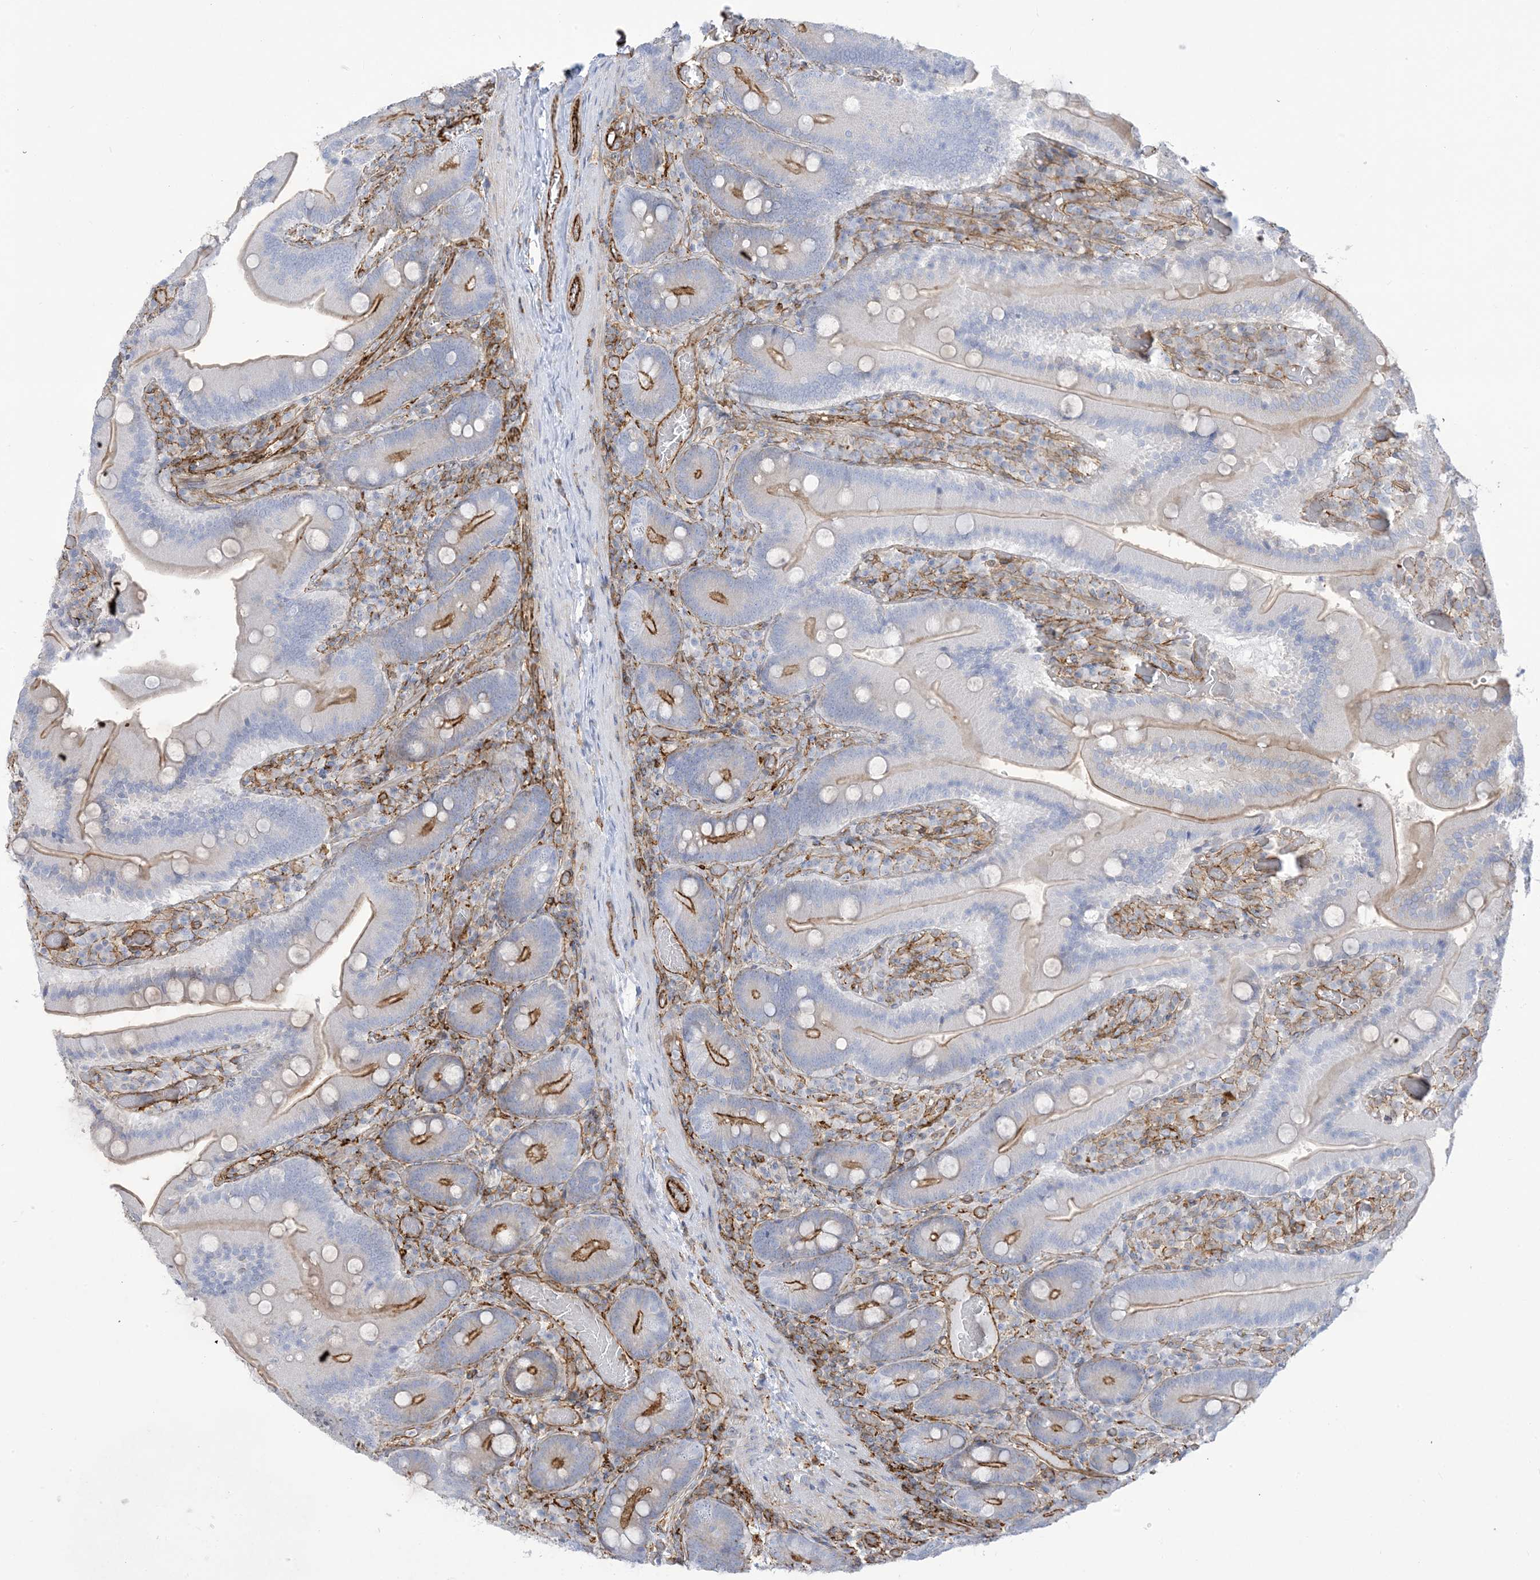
{"staining": {"intensity": "strong", "quantity": "<25%", "location": "cytoplasmic/membranous"}, "tissue": "duodenum", "cell_type": "Glandular cells", "image_type": "normal", "snomed": [{"axis": "morphology", "description": "Normal tissue, NOS"}, {"axis": "topography", "description": "Duodenum"}], "caption": "Protein expression analysis of unremarkable duodenum demonstrates strong cytoplasmic/membranous positivity in approximately <25% of glandular cells. The staining was performed using DAB to visualize the protein expression in brown, while the nuclei were stained in blue with hematoxylin (Magnification: 20x).", "gene": "B3GNT7", "patient": {"sex": "female", "age": 62}}